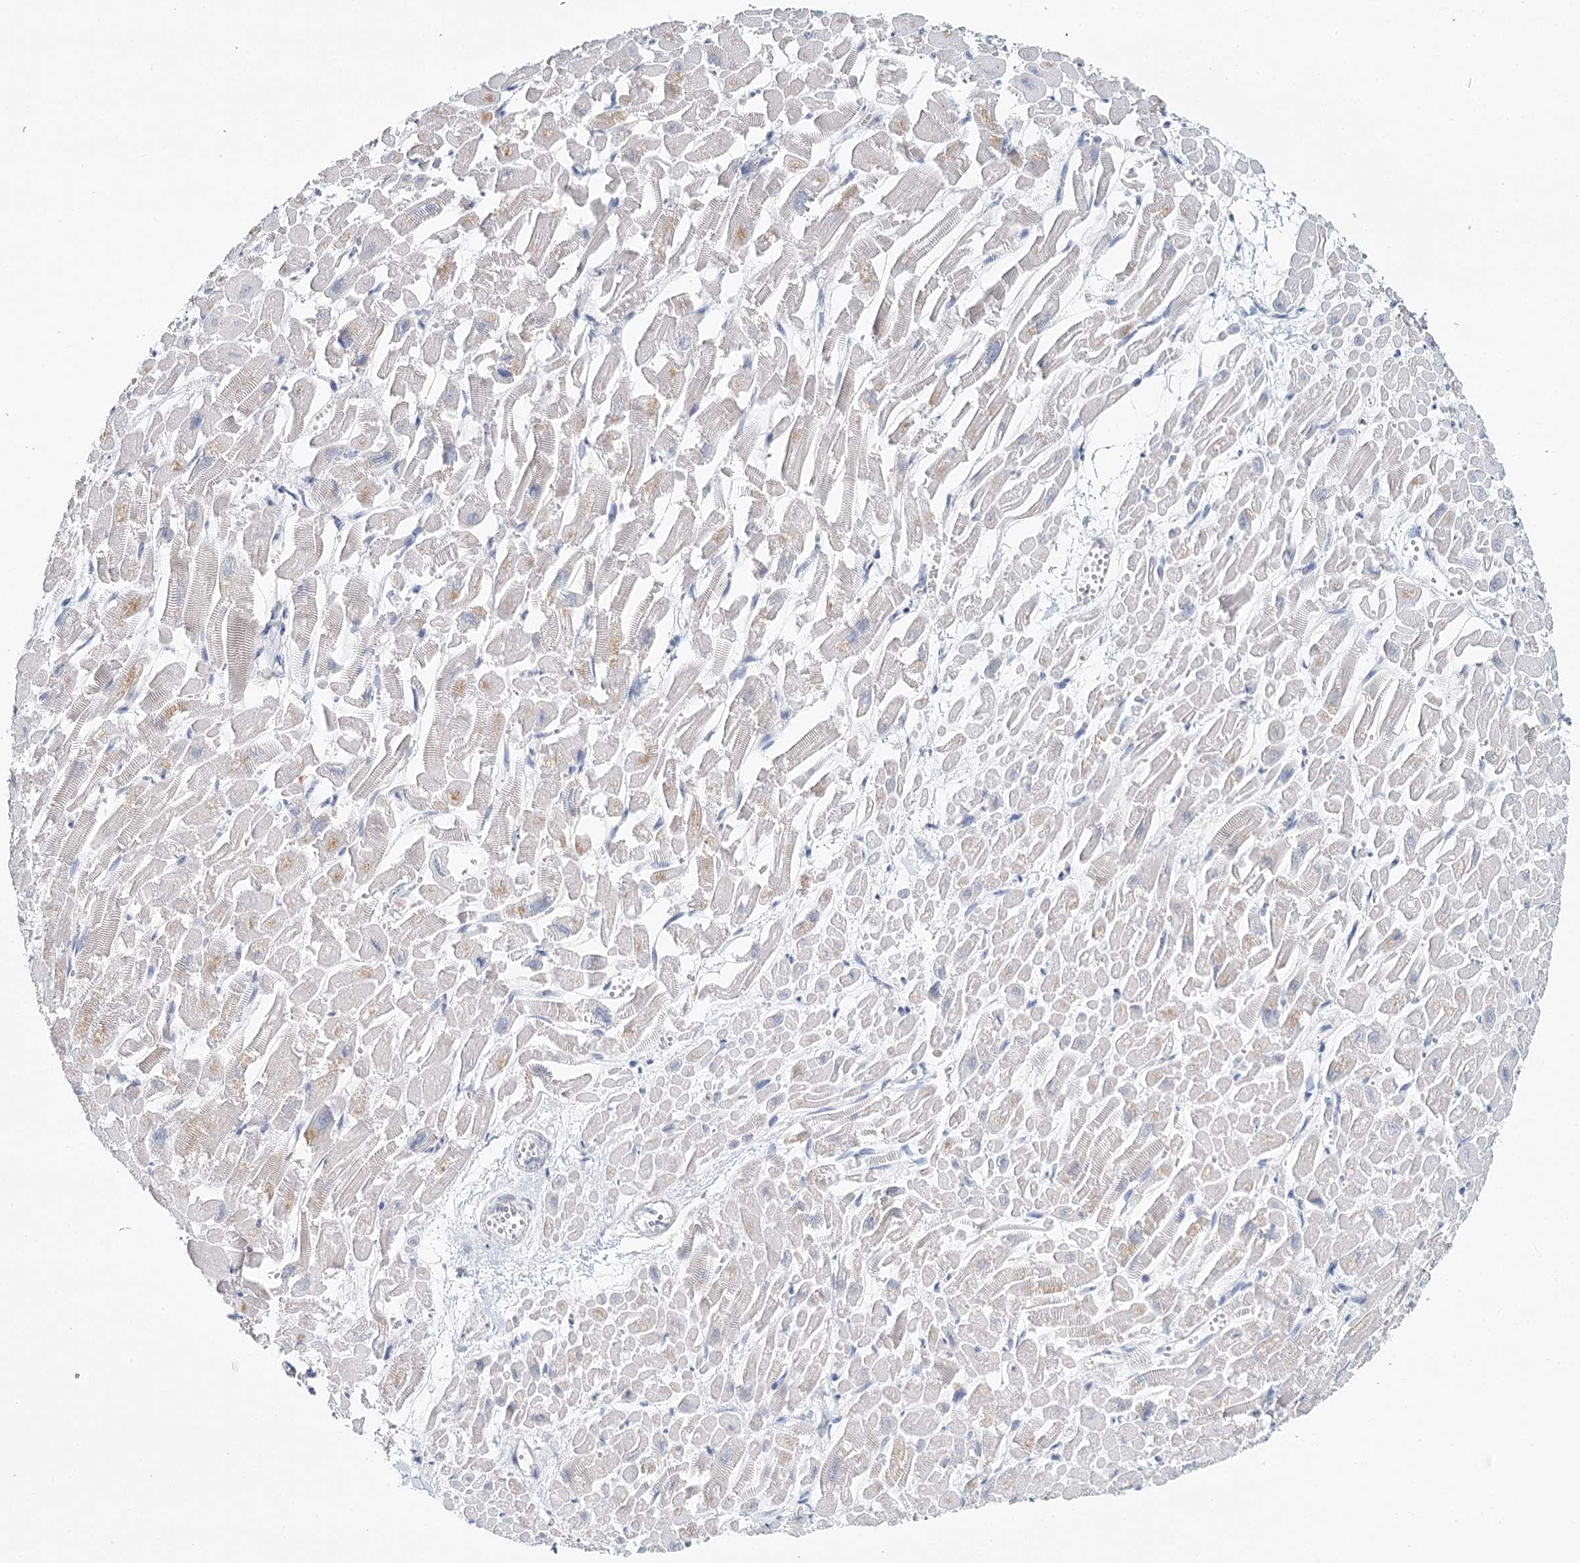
{"staining": {"intensity": "negative", "quantity": "none", "location": "none"}, "tissue": "heart muscle", "cell_type": "Cardiomyocytes", "image_type": "normal", "snomed": [{"axis": "morphology", "description": "Normal tissue, NOS"}, {"axis": "topography", "description": "Heart"}], "caption": "Immunohistochemical staining of normal human heart muscle exhibits no significant staining in cardiomyocytes.", "gene": "DAPK1", "patient": {"sex": "male", "age": 54}}